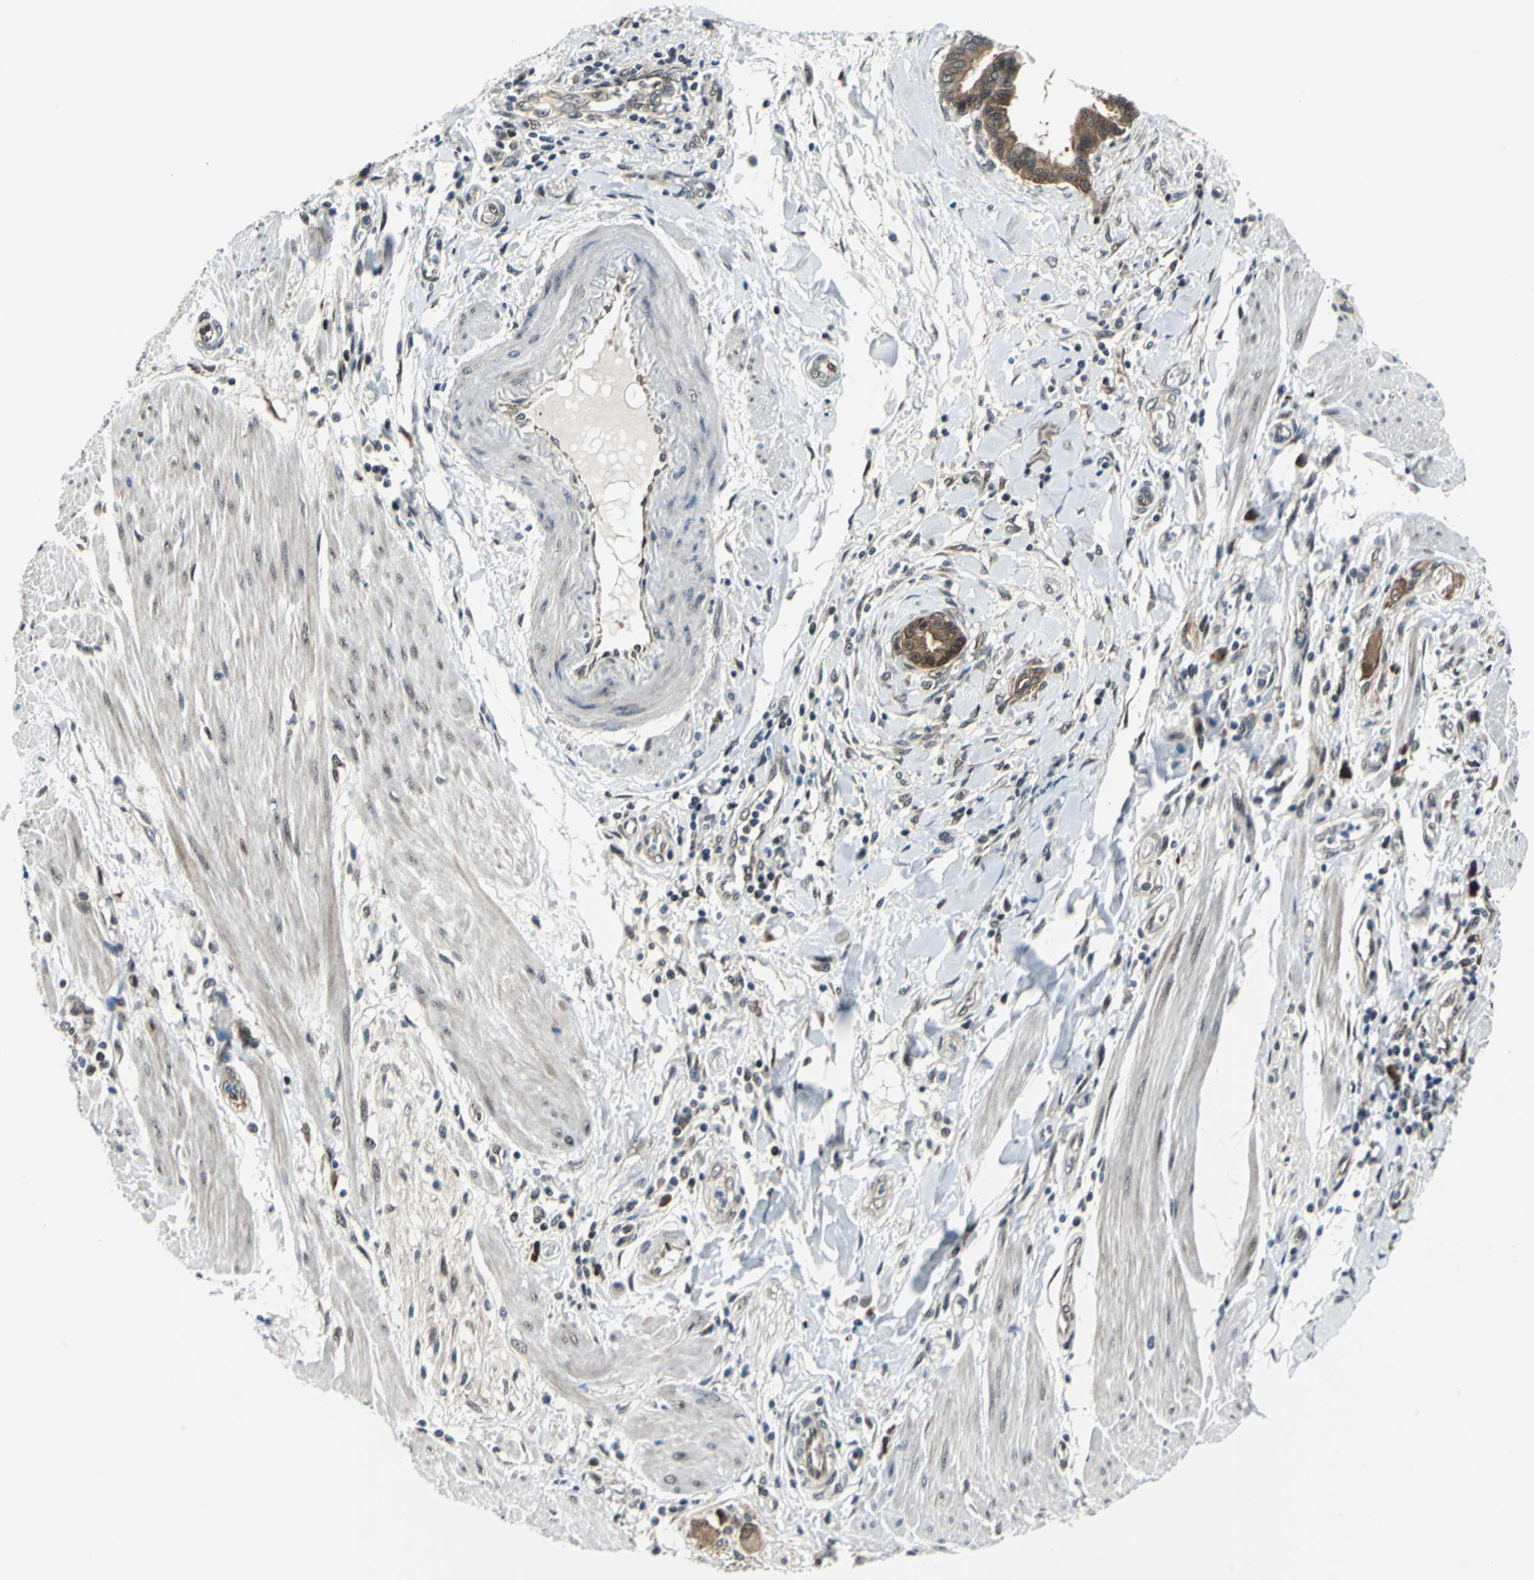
{"staining": {"intensity": "moderate", "quantity": ">75%", "location": "cytoplasmic/membranous,nuclear"}, "tissue": "pancreatic cancer", "cell_type": "Tumor cells", "image_type": "cancer", "snomed": [{"axis": "morphology", "description": "Adenocarcinoma, NOS"}, {"axis": "topography", "description": "Pancreas"}], "caption": "About >75% of tumor cells in human adenocarcinoma (pancreatic) show moderate cytoplasmic/membranous and nuclear protein staining as visualized by brown immunohistochemical staining.", "gene": "POLR3K", "patient": {"sex": "female", "age": 64}}